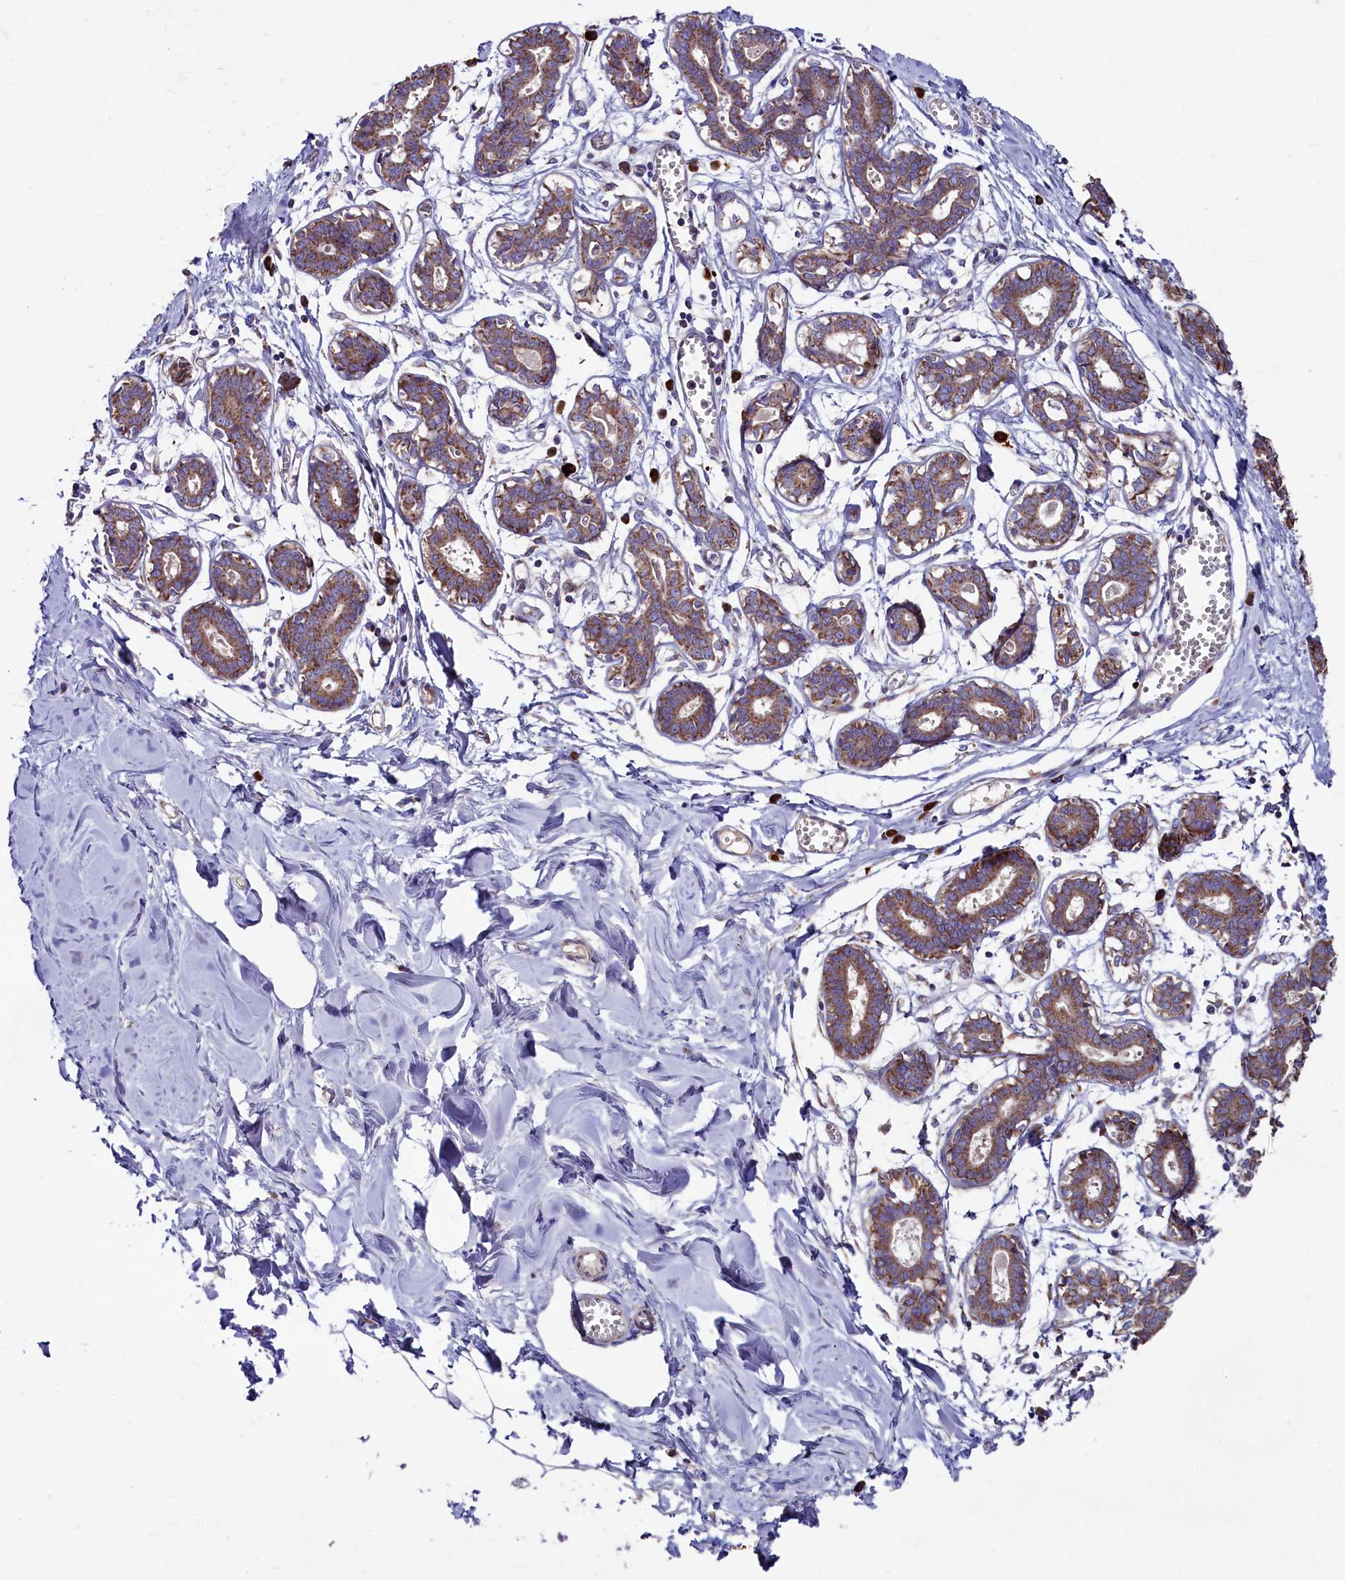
{"staining": {"intensity": "negative", "quantity": "none", "location": "none"}, "tissue": "breast", "cell_type": "Adipocytes", "image_type": "normal", "snomed": [{"axis": "morphology", "description": "Normal tissue, NOS"}, {"axis": "topography", "description": "Breast"}], "caption": "Immunohistochemistry histopathology image of normal breast: human breast stained with DAB exhibits no significant protein positivity in adipocytes.", "gene": "ZSWIM1", "patient": {"sex": "female", "age": 27}}